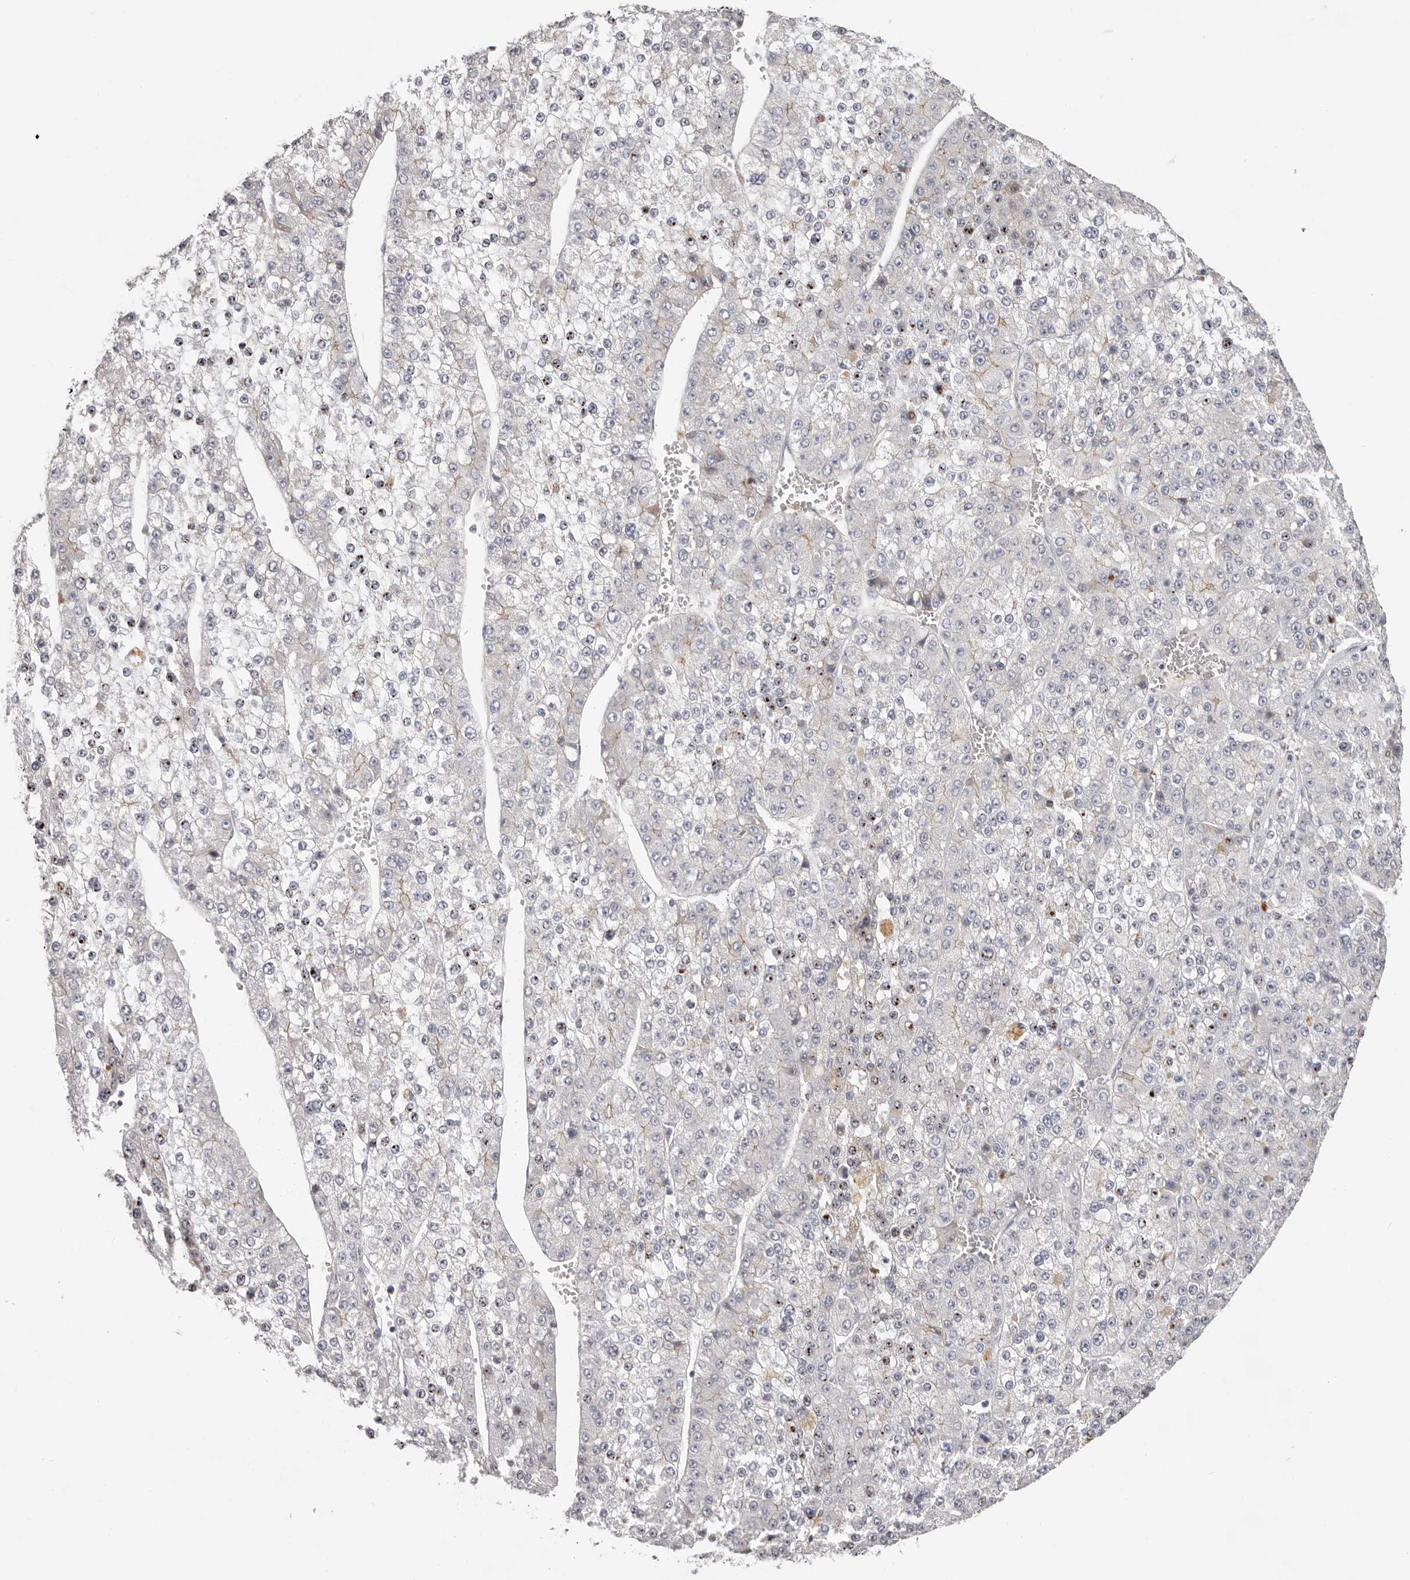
{"staining": {"intensity": "negative", "quantity": "none", "location": "none"}, "tissue": "liver cancer", "cell_type": "Tumor cells", "image_type": "cancer", "snomed": [{"axis": "morphology", "description": "Carcinoma, Hepatocellular, NOS"}, {"axis": "topography", "description": "Liver"}], "caption": "A high-resolution photomicrograph shows IHC staining of liver hepatocellular carcinoma, which shows no significant expression in tumor cells.", "gene": "PCDHB6", "patient": {"sex": "female", "age": 73}}